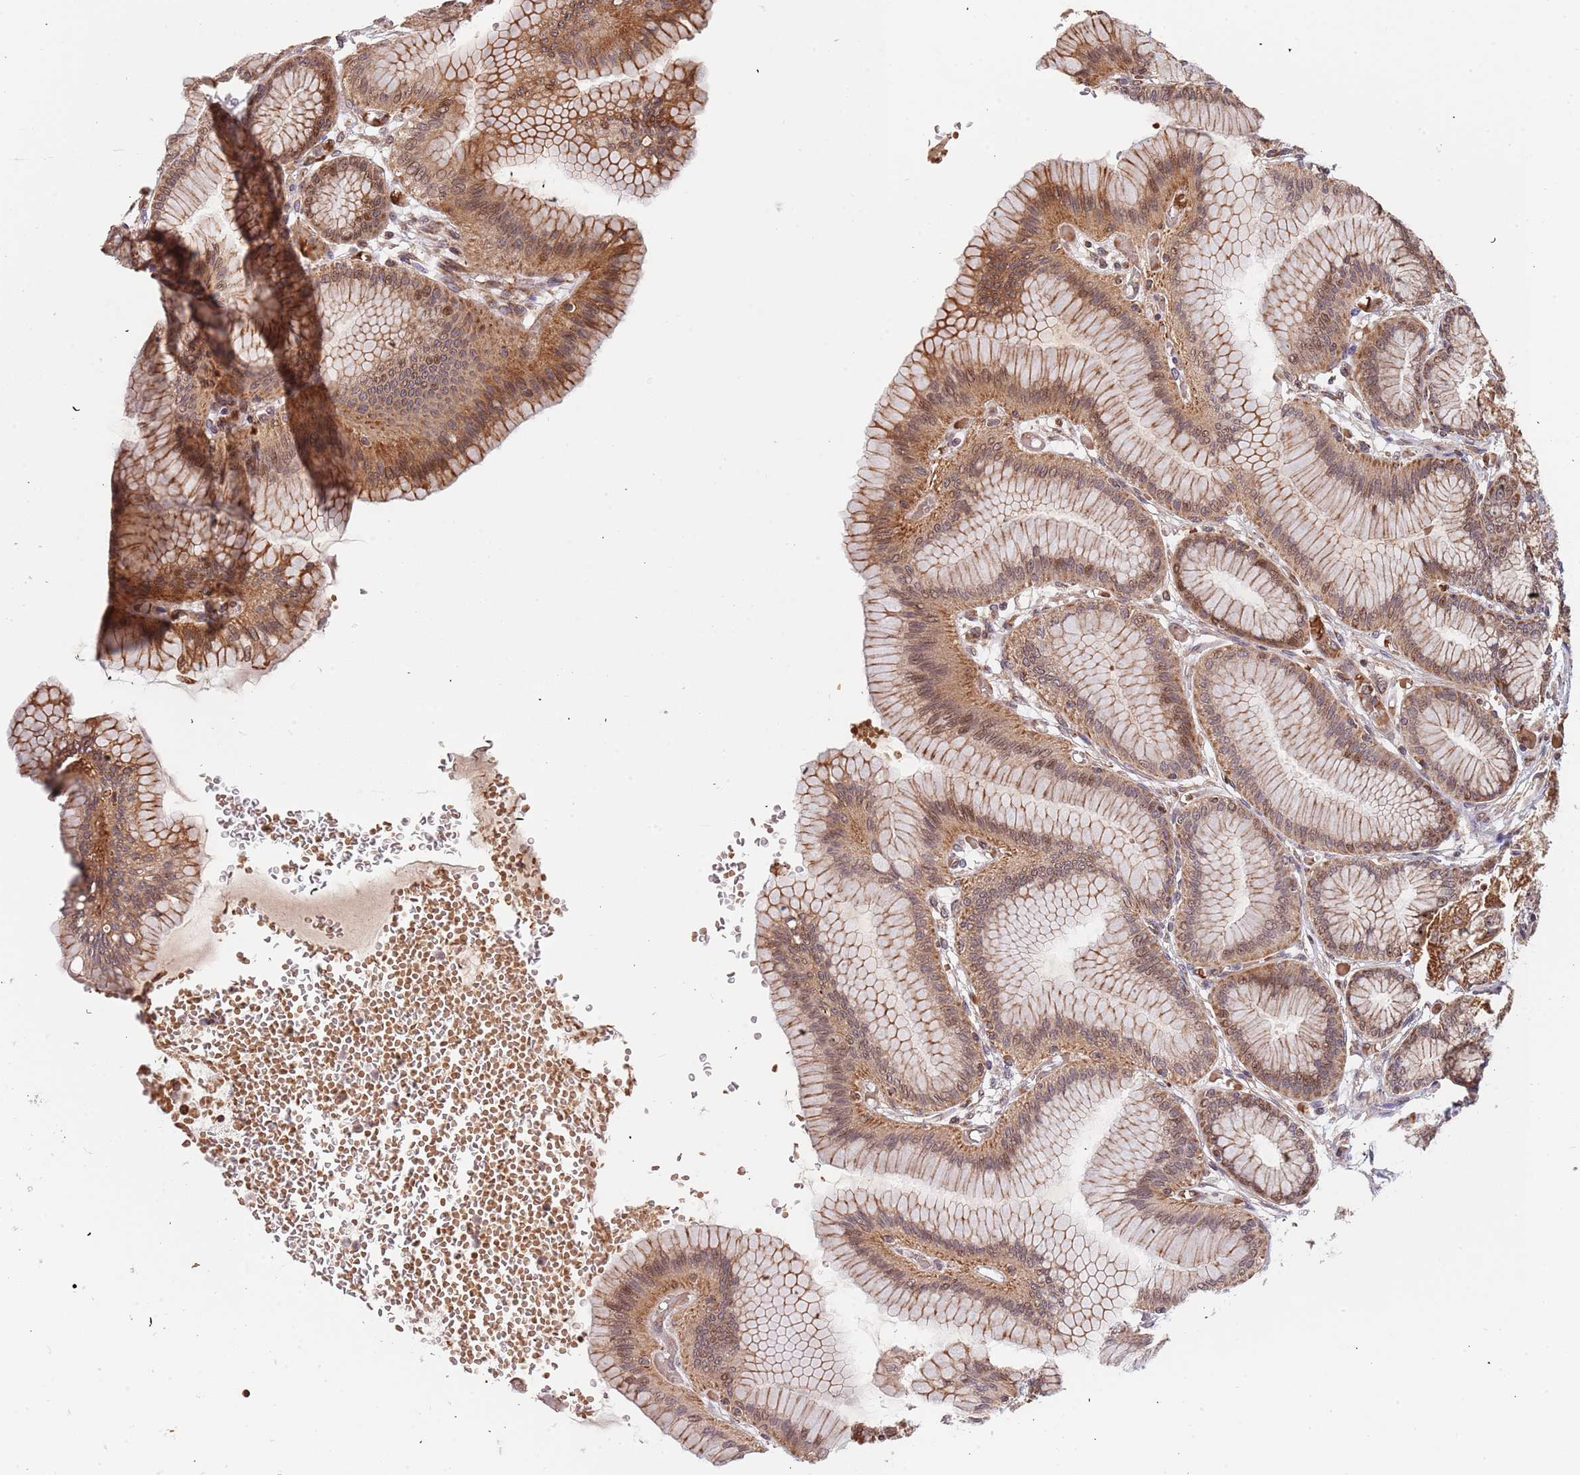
{"staining": {"intensity": "moderate", "quantity": ">75%", "location": "cytoplasmic/membranous"}, "tissue": "stomach", "cell_type": "Glandular cells", "image_type": "normal", "snomed": [{"axis": "morphology", "description": "Normal tissue, NOS"}, {"axis": "morphology", "description": "Adenocarcinoma, NOS"}, {"axis": "morphology", "description": "Adenocarcinoma, High grade"}, {"axis": "topography", "description": "Stomach, upper"}, {"axis": "topography", "description": "Stomach"}], "caption": "Immunohistochemistry of unremarkable stomach shows medium levels of moderate cytoplasmic/membranous expression in about >75% of glandular cells.", "gene": "DCHS1", "patient": {"sex": "female", "age": 65}}